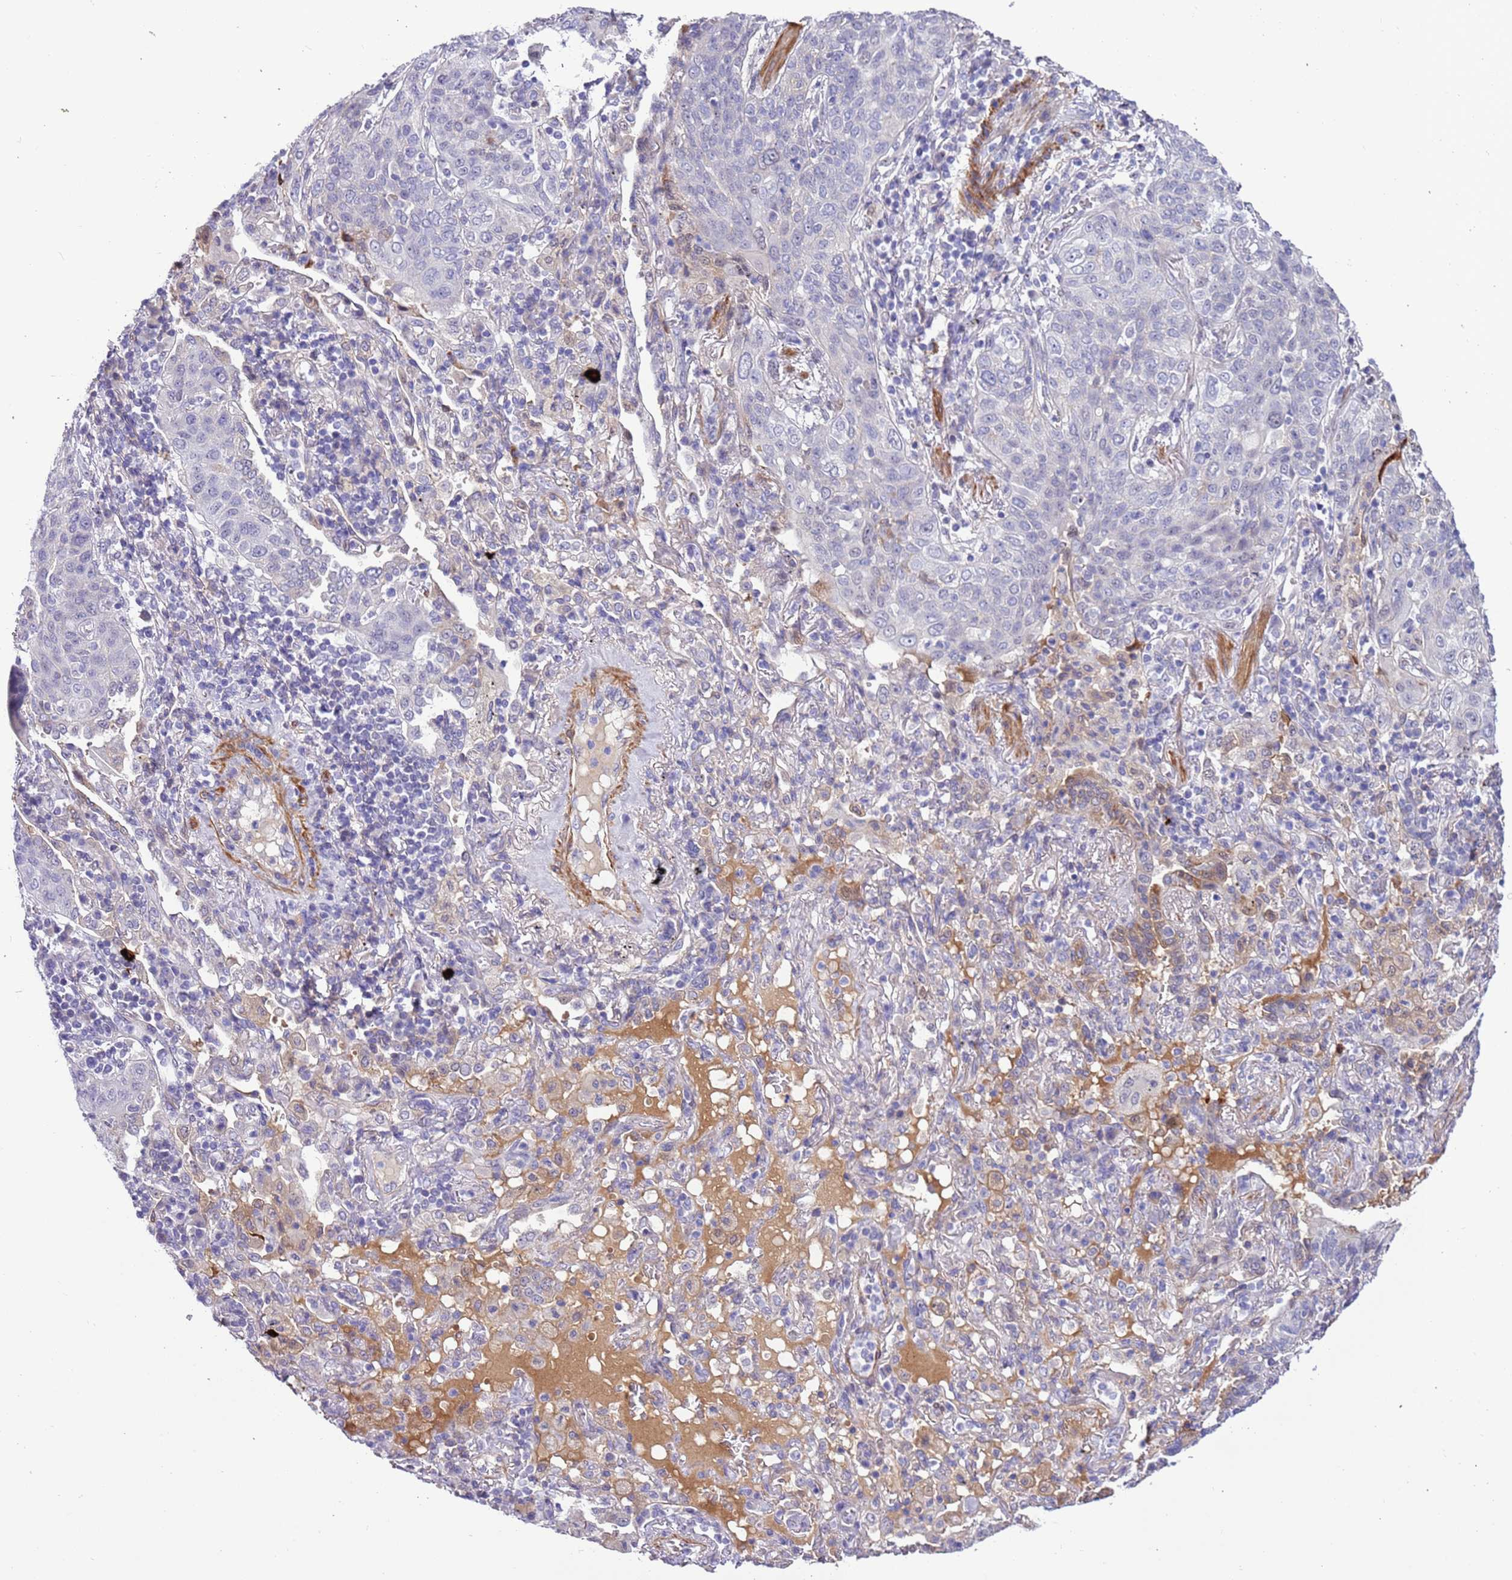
{"staining": {"intensity": "negative", "quantity": "none", "location": "none"}, "tissue": "lung cancer", "cell_type": "Tumor cells", "image_type": "cancer", "snomed": [{"axis": "morphology", "description": "Squamous cell carcinoma, NOS"}, {"axis": "topography", "description": "Lung"}], "caption": "The immunohistochemistry photomicrograph has no significant staining in tumor cells of squamous cell carcinoma (lung) tissue.", "gene": "PLEKHH1", "patient": {"sex": "female", "age": 70}}